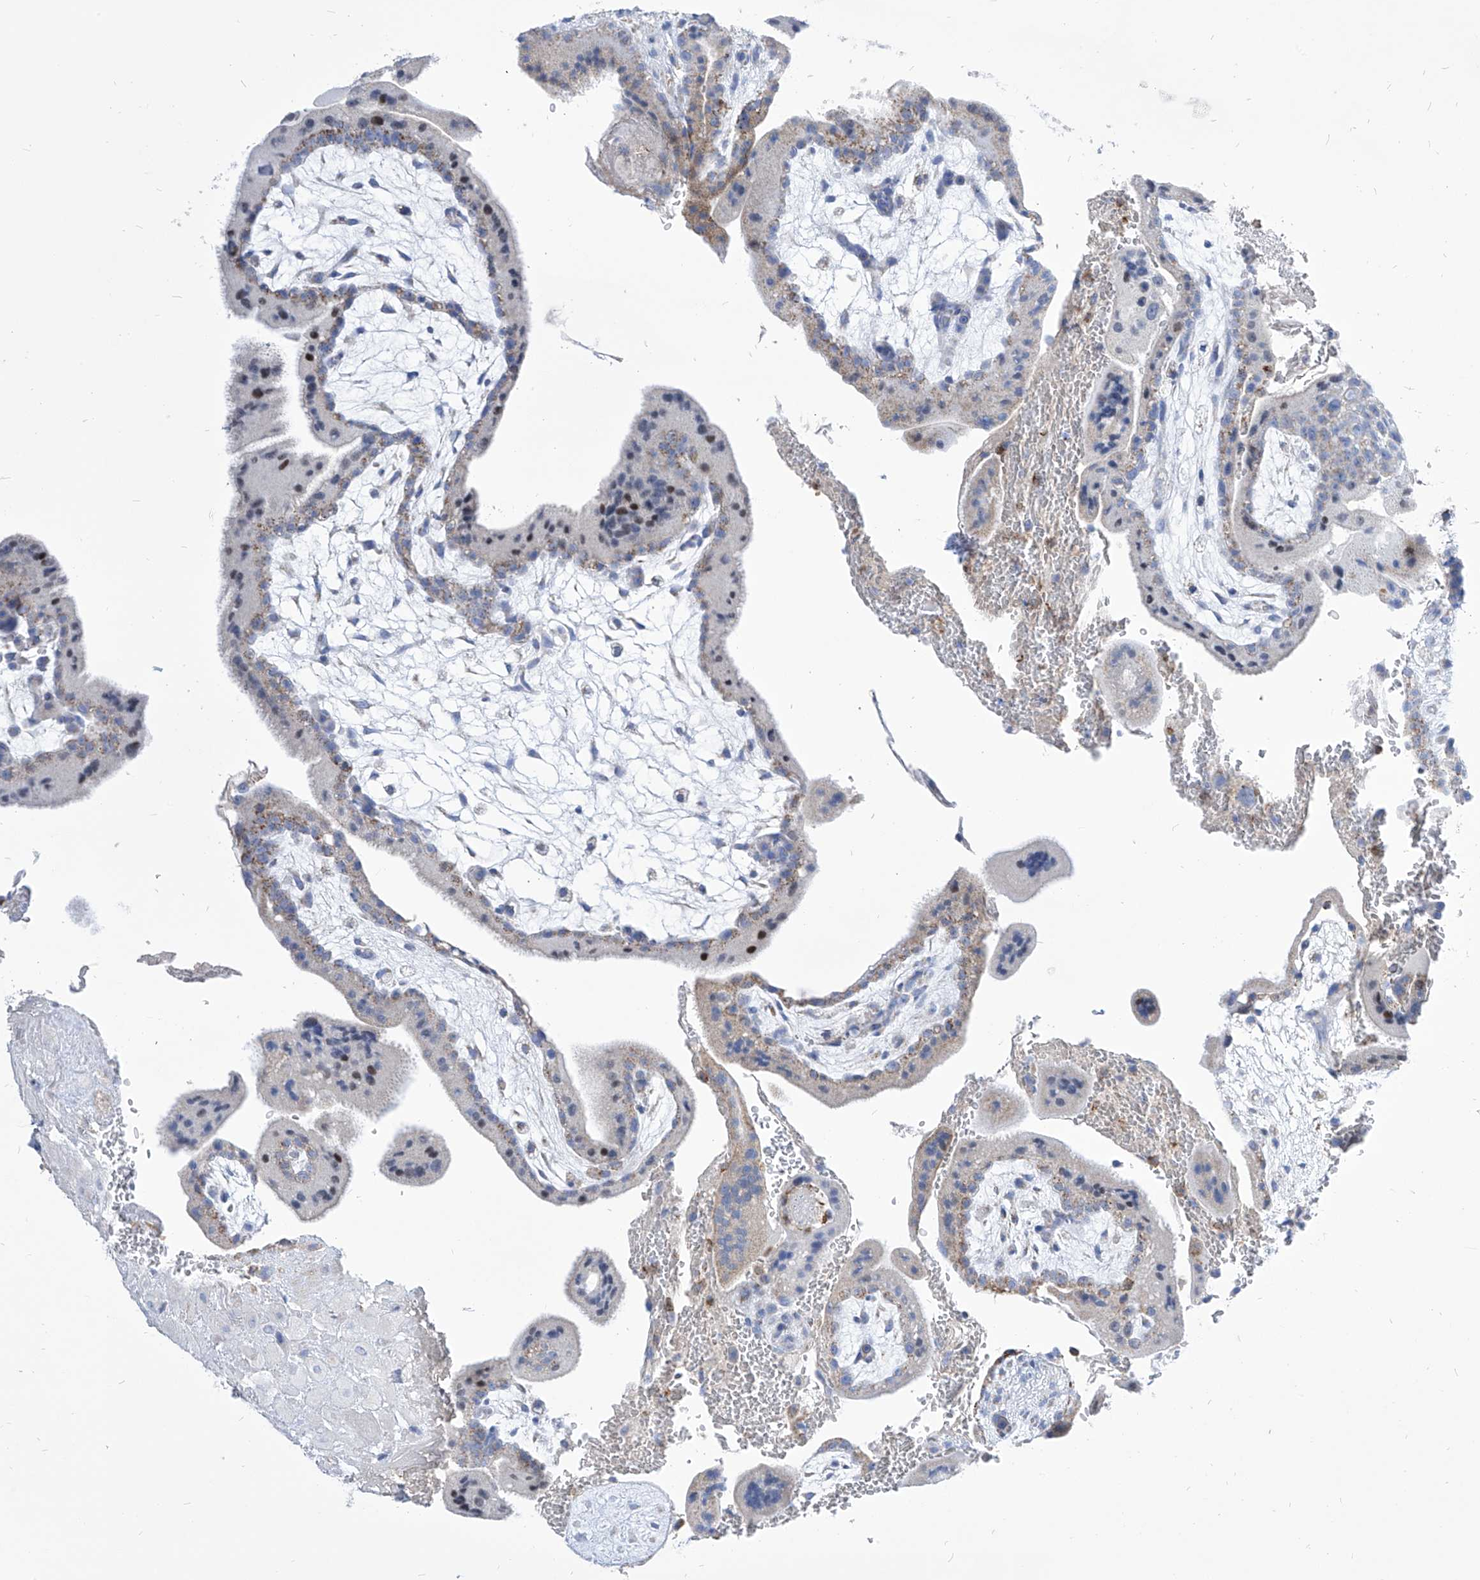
{"staining": {"intensity": "negative", "quantity": "none", "location": "none"}, "tissue": "placenta", "cell_type": "Decidual cells", "image_type": "normal", "snomed": [{"axis": "morphology", "description": "Normal tissue, NOS"}, {"axis": "topography", "description": "Placenta"}], "caption": "Immunohistochemistry of normal placenta reveals no expression in decidual cells. (DAB immunohistochemistry visualized using brightfield microscopy, high magnification).", "gene": "COQ3", "patient": {"sex": "female", "age": 35}}